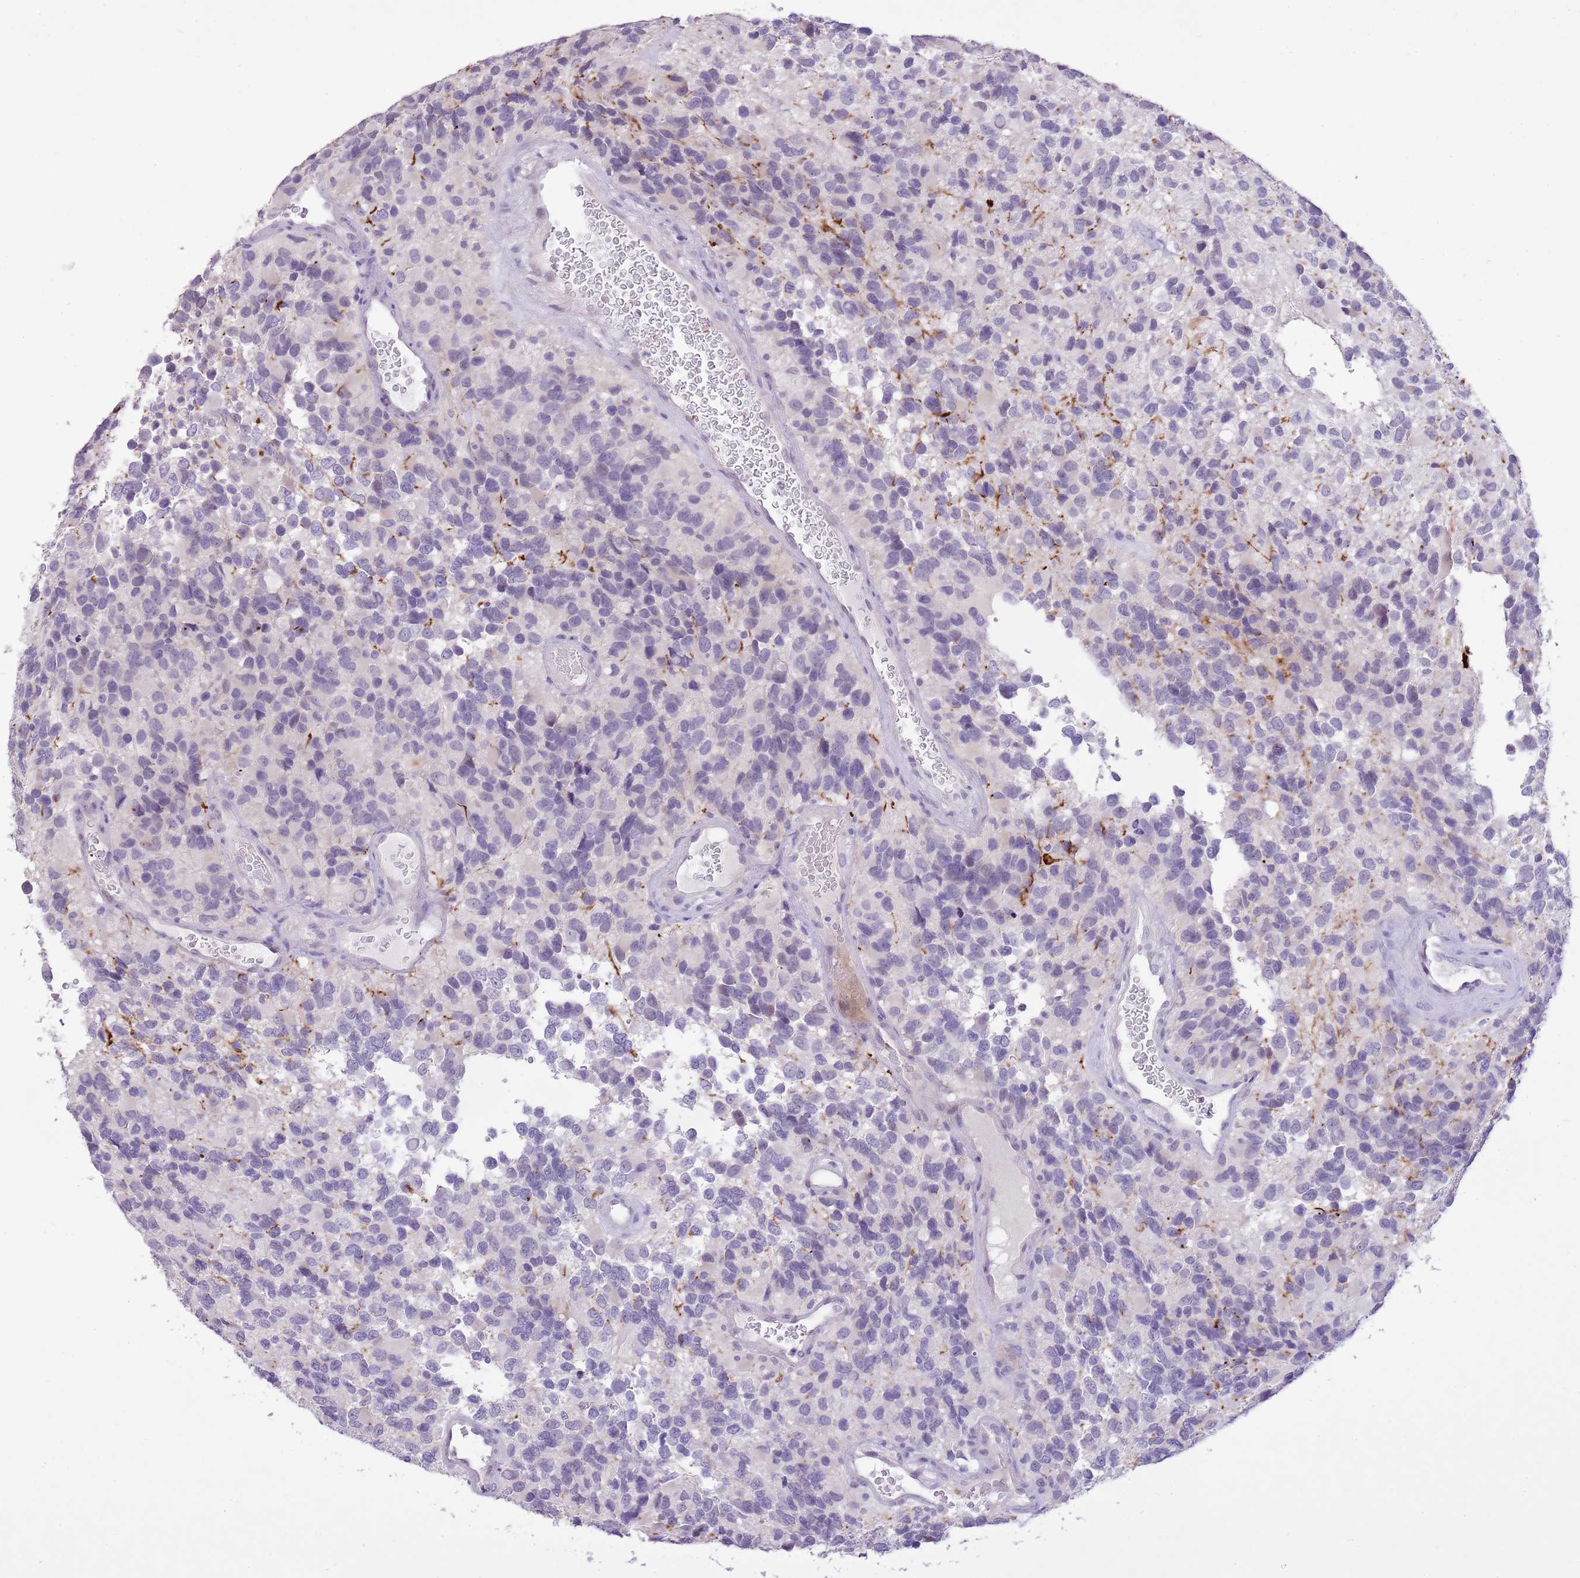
{"staining": {"intensity": "negative", "quantity": "none", "location": "none"}, "tissue": "glioma", "cell_type": "Tumor cells", "image_type": "cancer", "snomed": [{"axis": "morphology", "description": "Glioma, malignant, High grade"}, {"axis": "topography", "description": "Brain"}], "caption": "Immunohistochemistry image of neoplastic tissue: human malignant glioma (high-grade) stained with DAB (3,3'-diaminobenzidine) exhibits no significant protein staining in tumor cells. Brightfield microscopy of immunohistochemistry stained with DAB (3,3'-diaminobenzidine) (brown) and hematoxylin (blue), captured at high magnification.", "gene": "XPO7", "patient": {"sex": "male", "age": 77}}